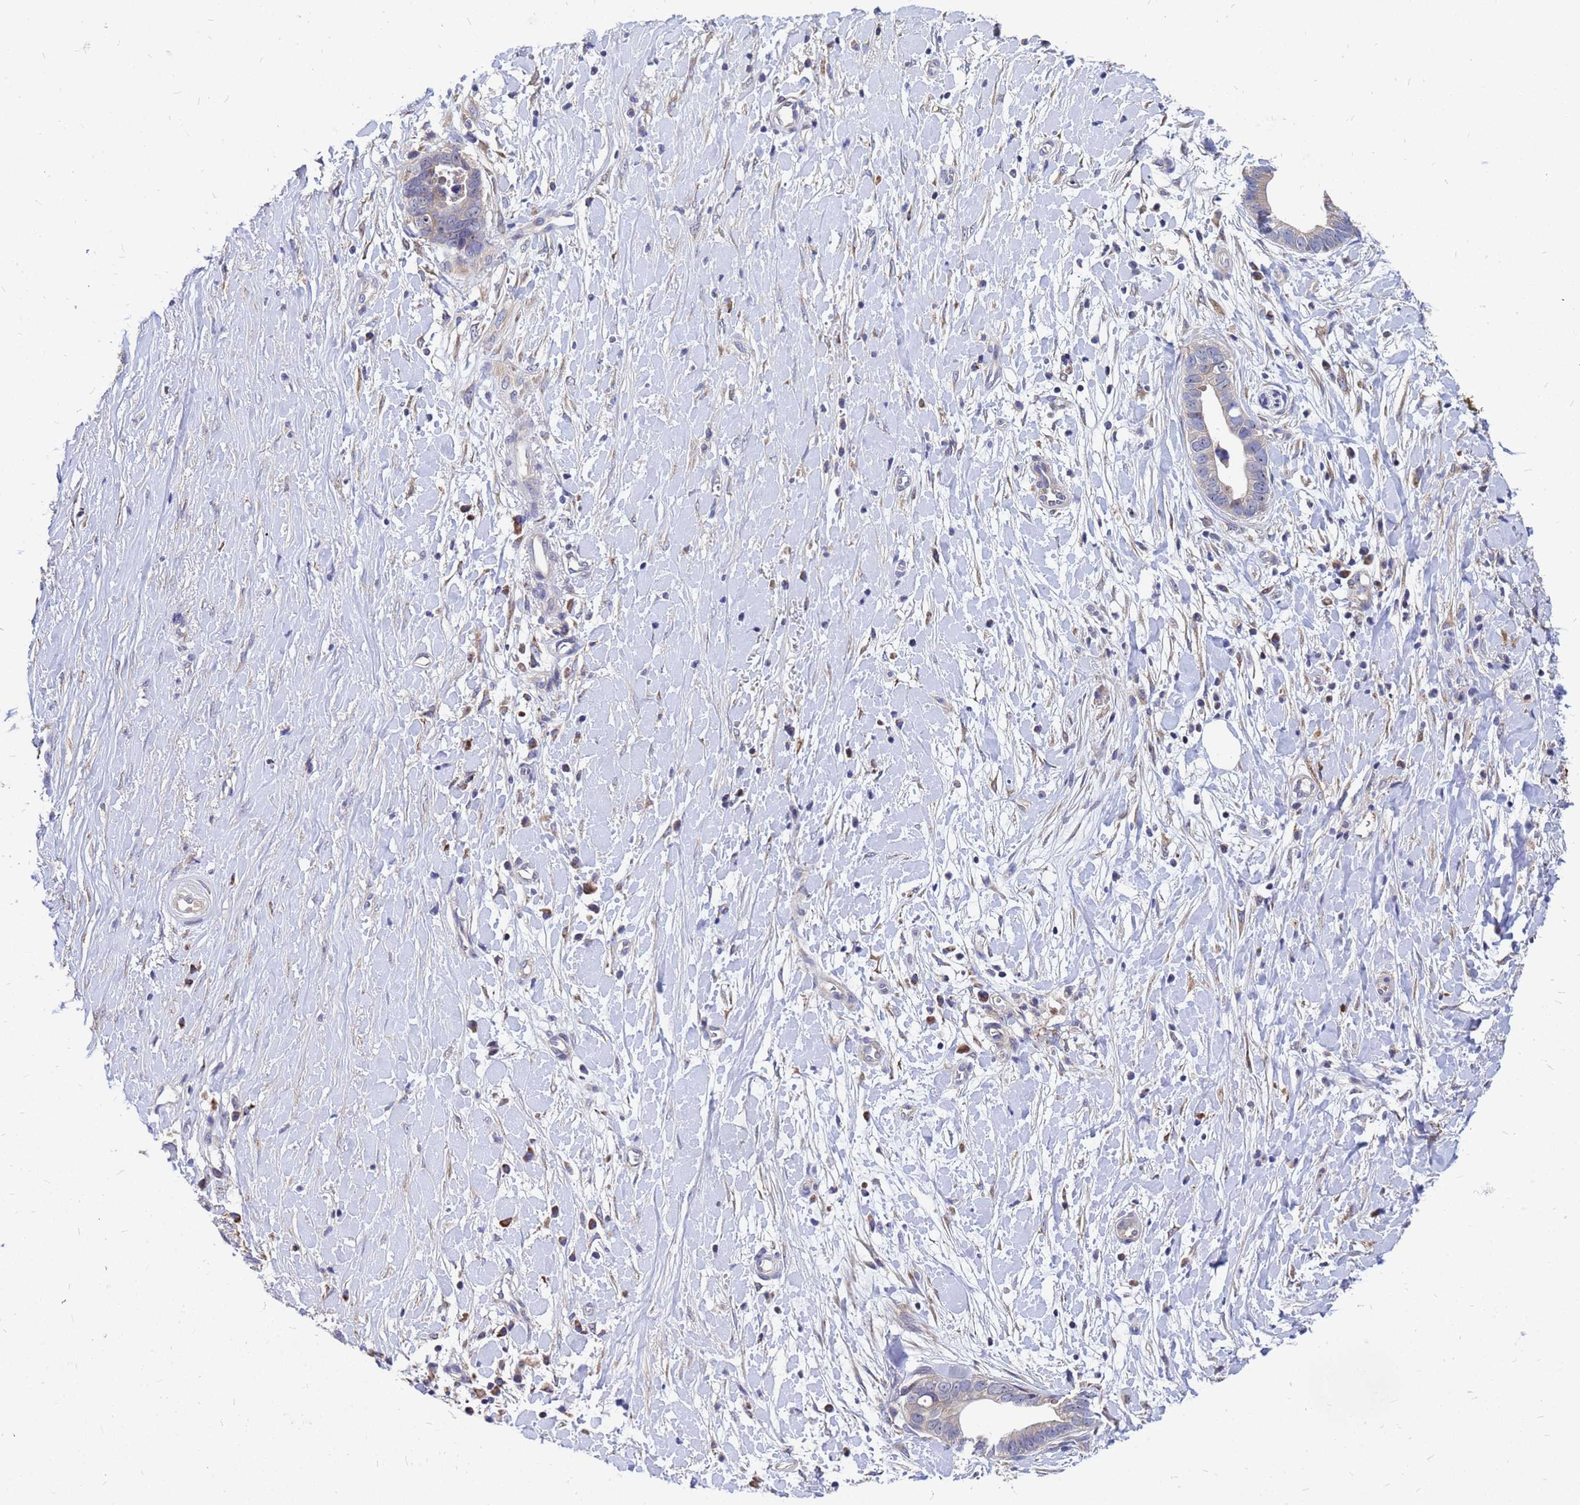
{"staining": {"intensity": "negative", "quantity": "none", "location": "none"}, "tissue": "liver cancer", "cell_type": "Tumor cells", "image_type": "cancer", "snomed": [{"axis": "morphology", "description": "Cholangiocarcinoma"}, {"axis": "topography", "description": "Liver"}], "caption": "IHC of liver cancer exhibits no positivity in tumor cells.", "gene": "MOB2", "patient": {"sex": "female", "age": 79}}